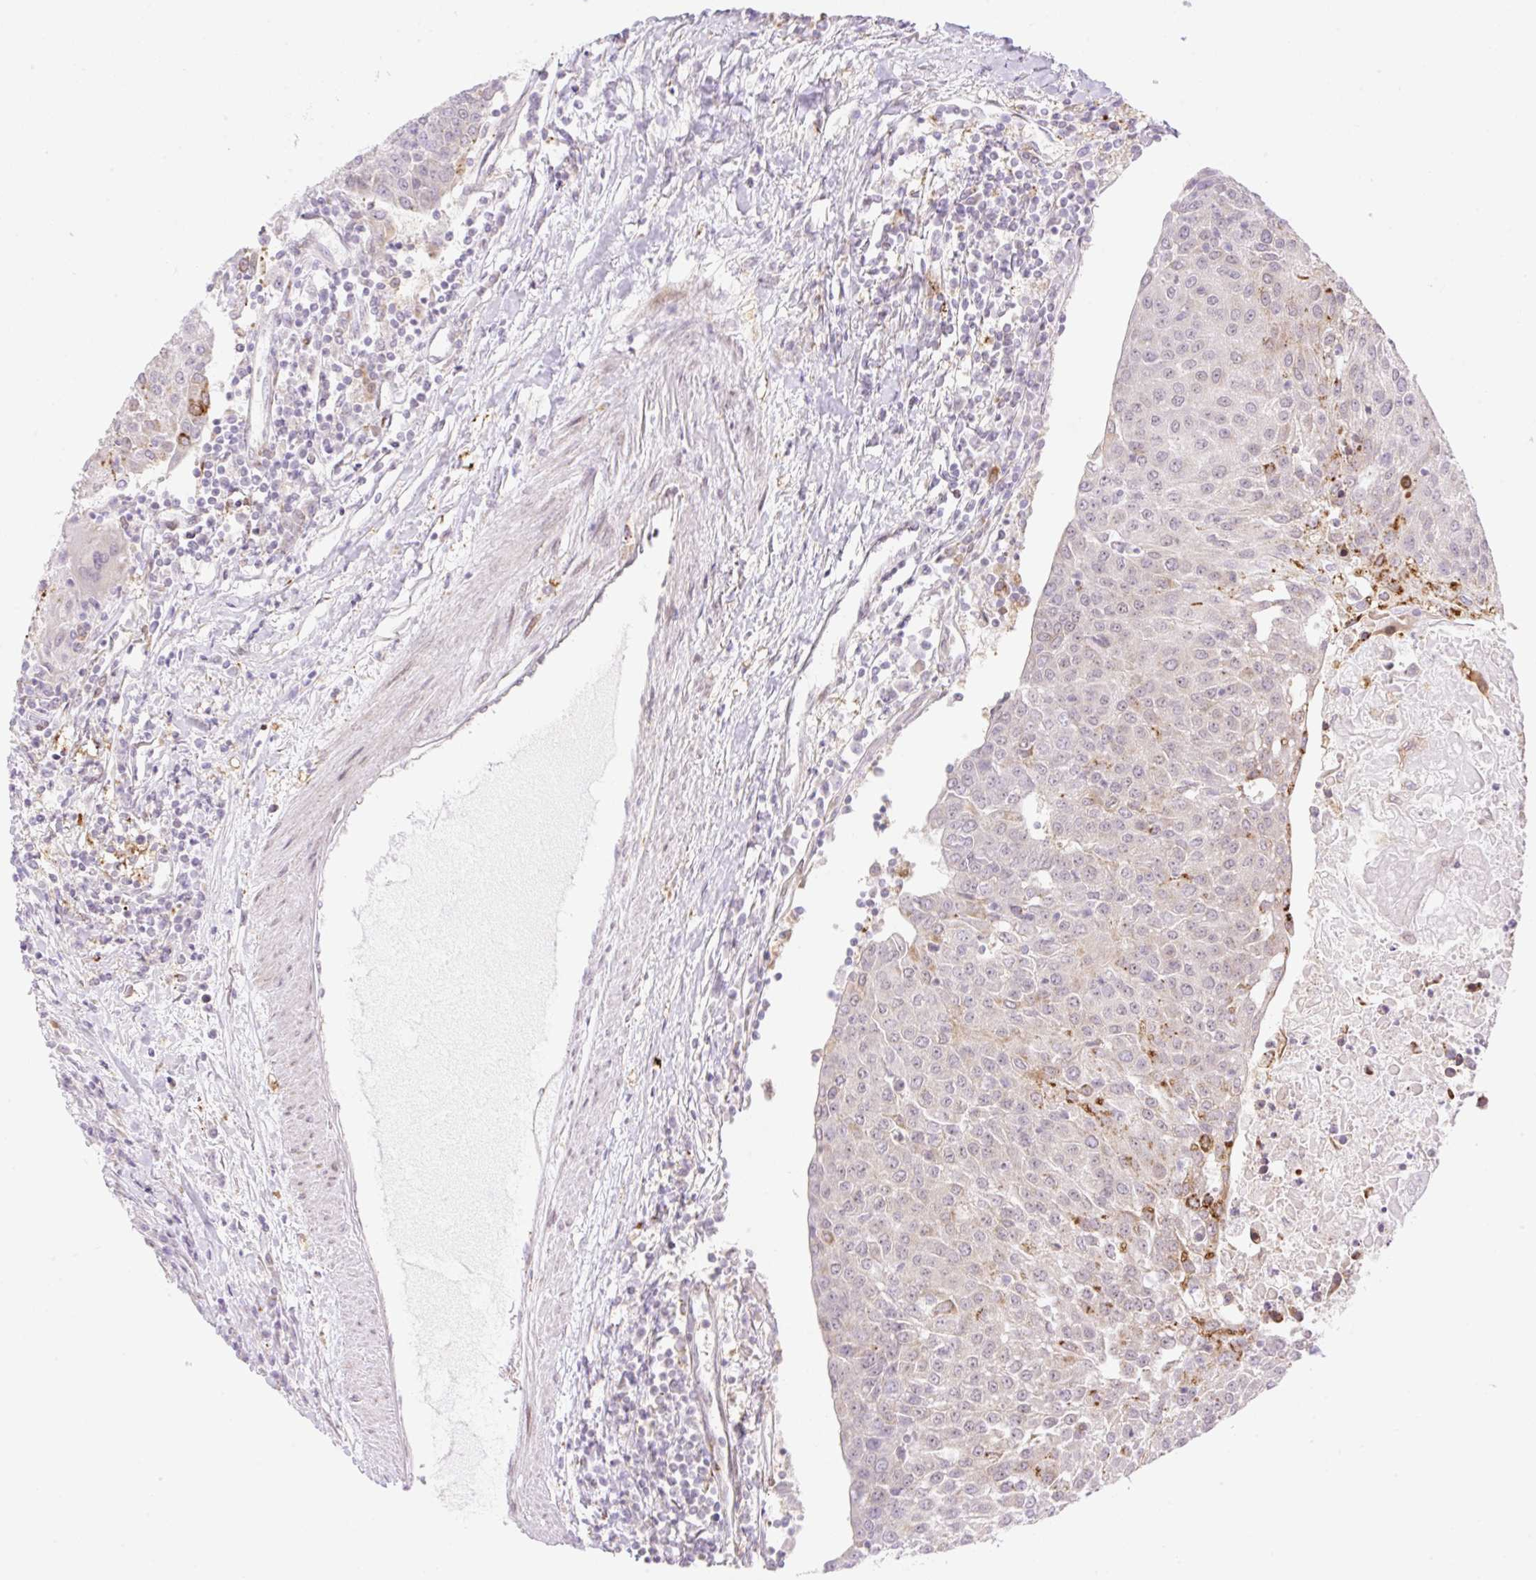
{"staining": {"intensity": "moderate", "quantity": "<25%", "location": "cytoplasmic/membranous"}, "tissue": "urothelial cancer", "cell_type": "Tumor cells", "image_type": "cancer", "snomed": [{"axis": "morphology", "description": "Urothelial carcinoma, High grade"}, {"axis": "topography", "description": "Urinary bladder"}], "caption": "Protein staining reveals moderate cytoplasmic/membranous positivity in about <25% of tumor cells in urothelial carcinoma (high-grade).", "gene": "ZFP41", "patient": {"sex": "female", "age": 85}}